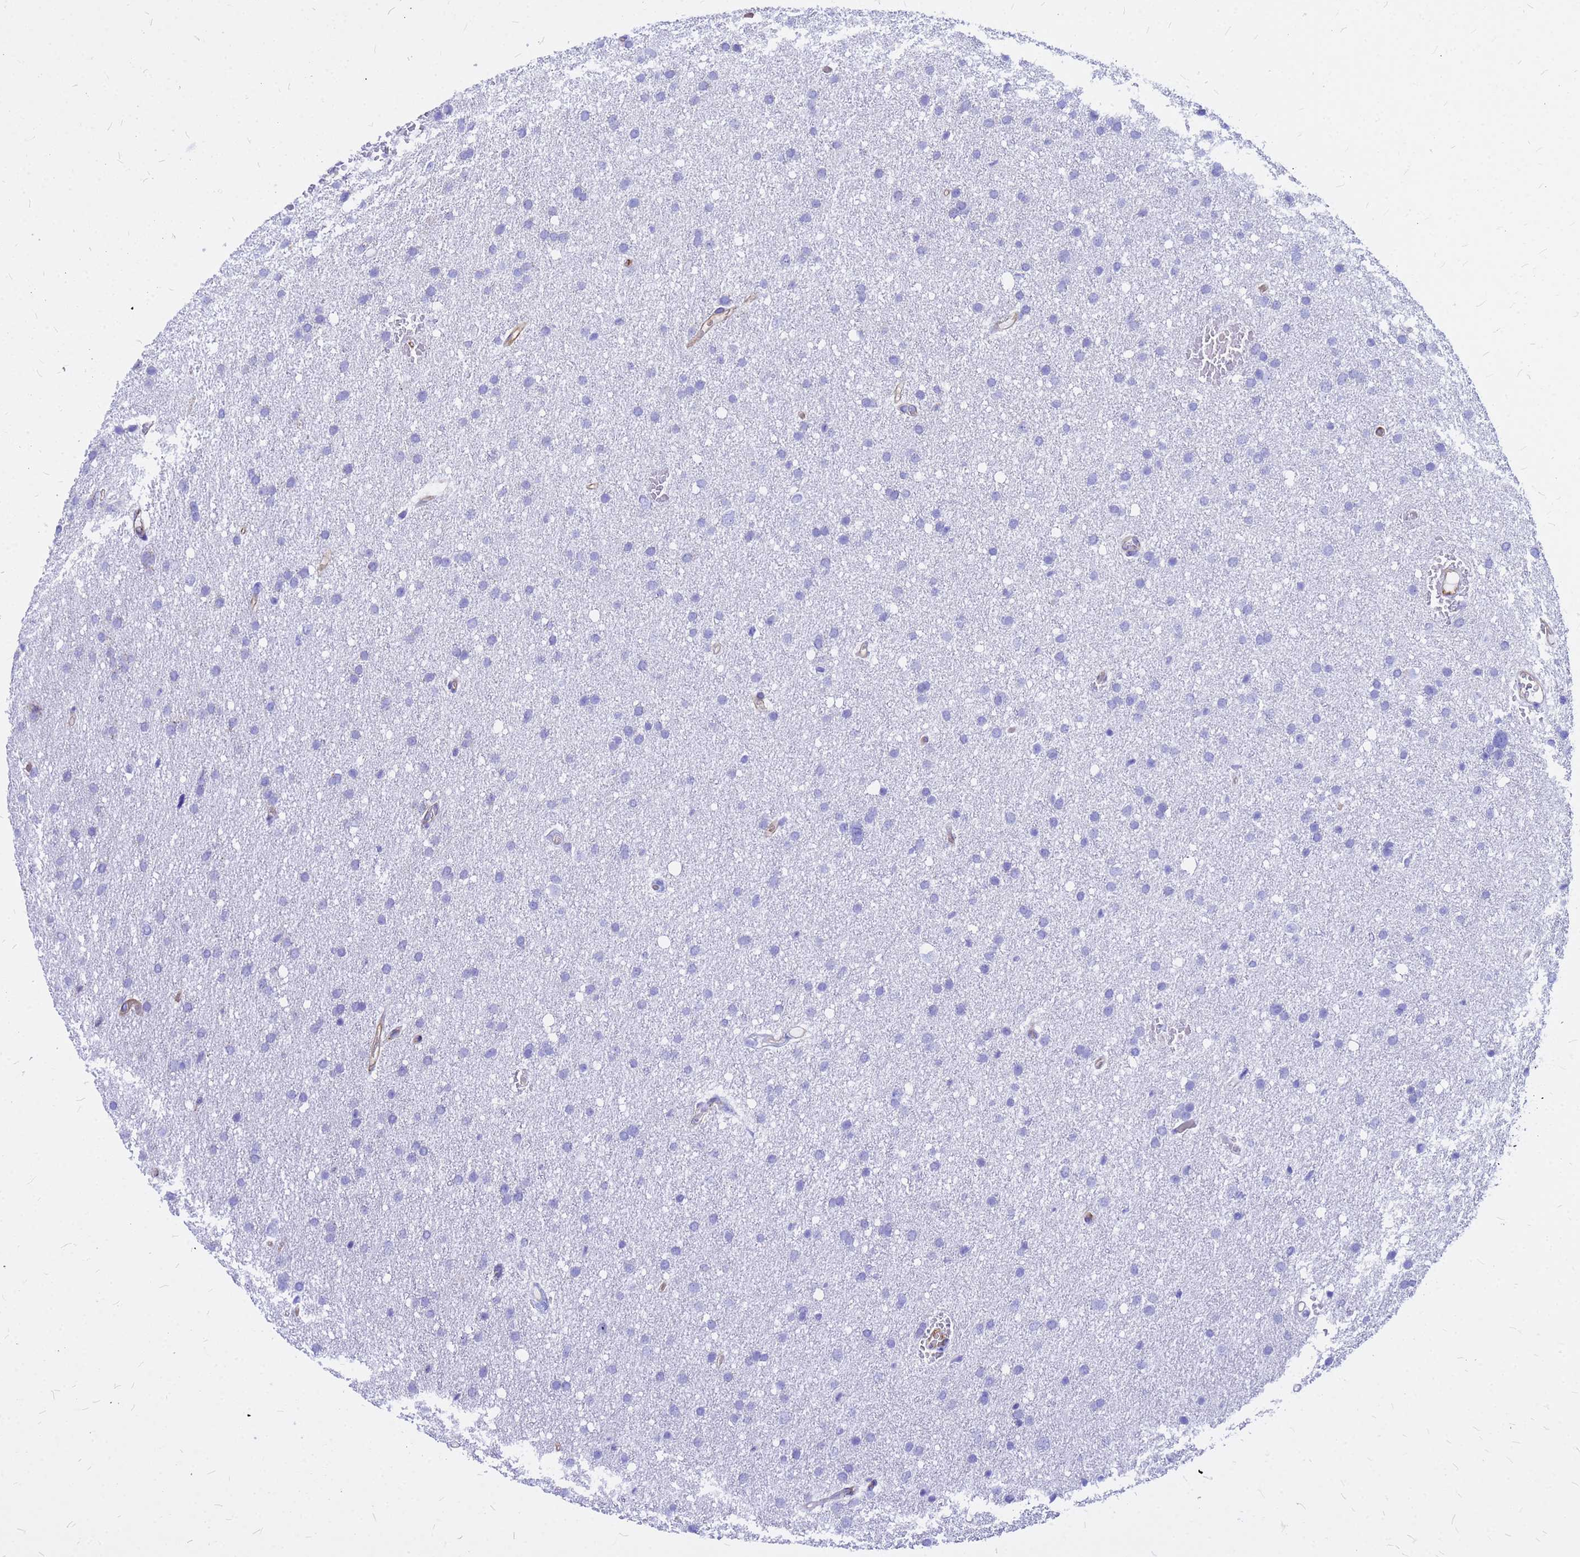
{"staining": {"intensity": "negative", "quantity": "none", "location": "none"}, "tissue": "glioma", "cell_type": "Tumor cells", "image_type": "cancer", "snomed": [{"axis": "morphology", "description": "Glioma, malignant, High grade"}, {"axis": "topography", "description": "Cerebral cortex"}], "caption": "DAB (3,3'-diaminobenzidine) immunohistochemical staining of glioma displays no significant positivity in tumor cells. (Brightfield microscopy of DAB IHC at high magnification).", "gene": "NOSTRIN", "patient": {"sex": "female", "age": 36}}